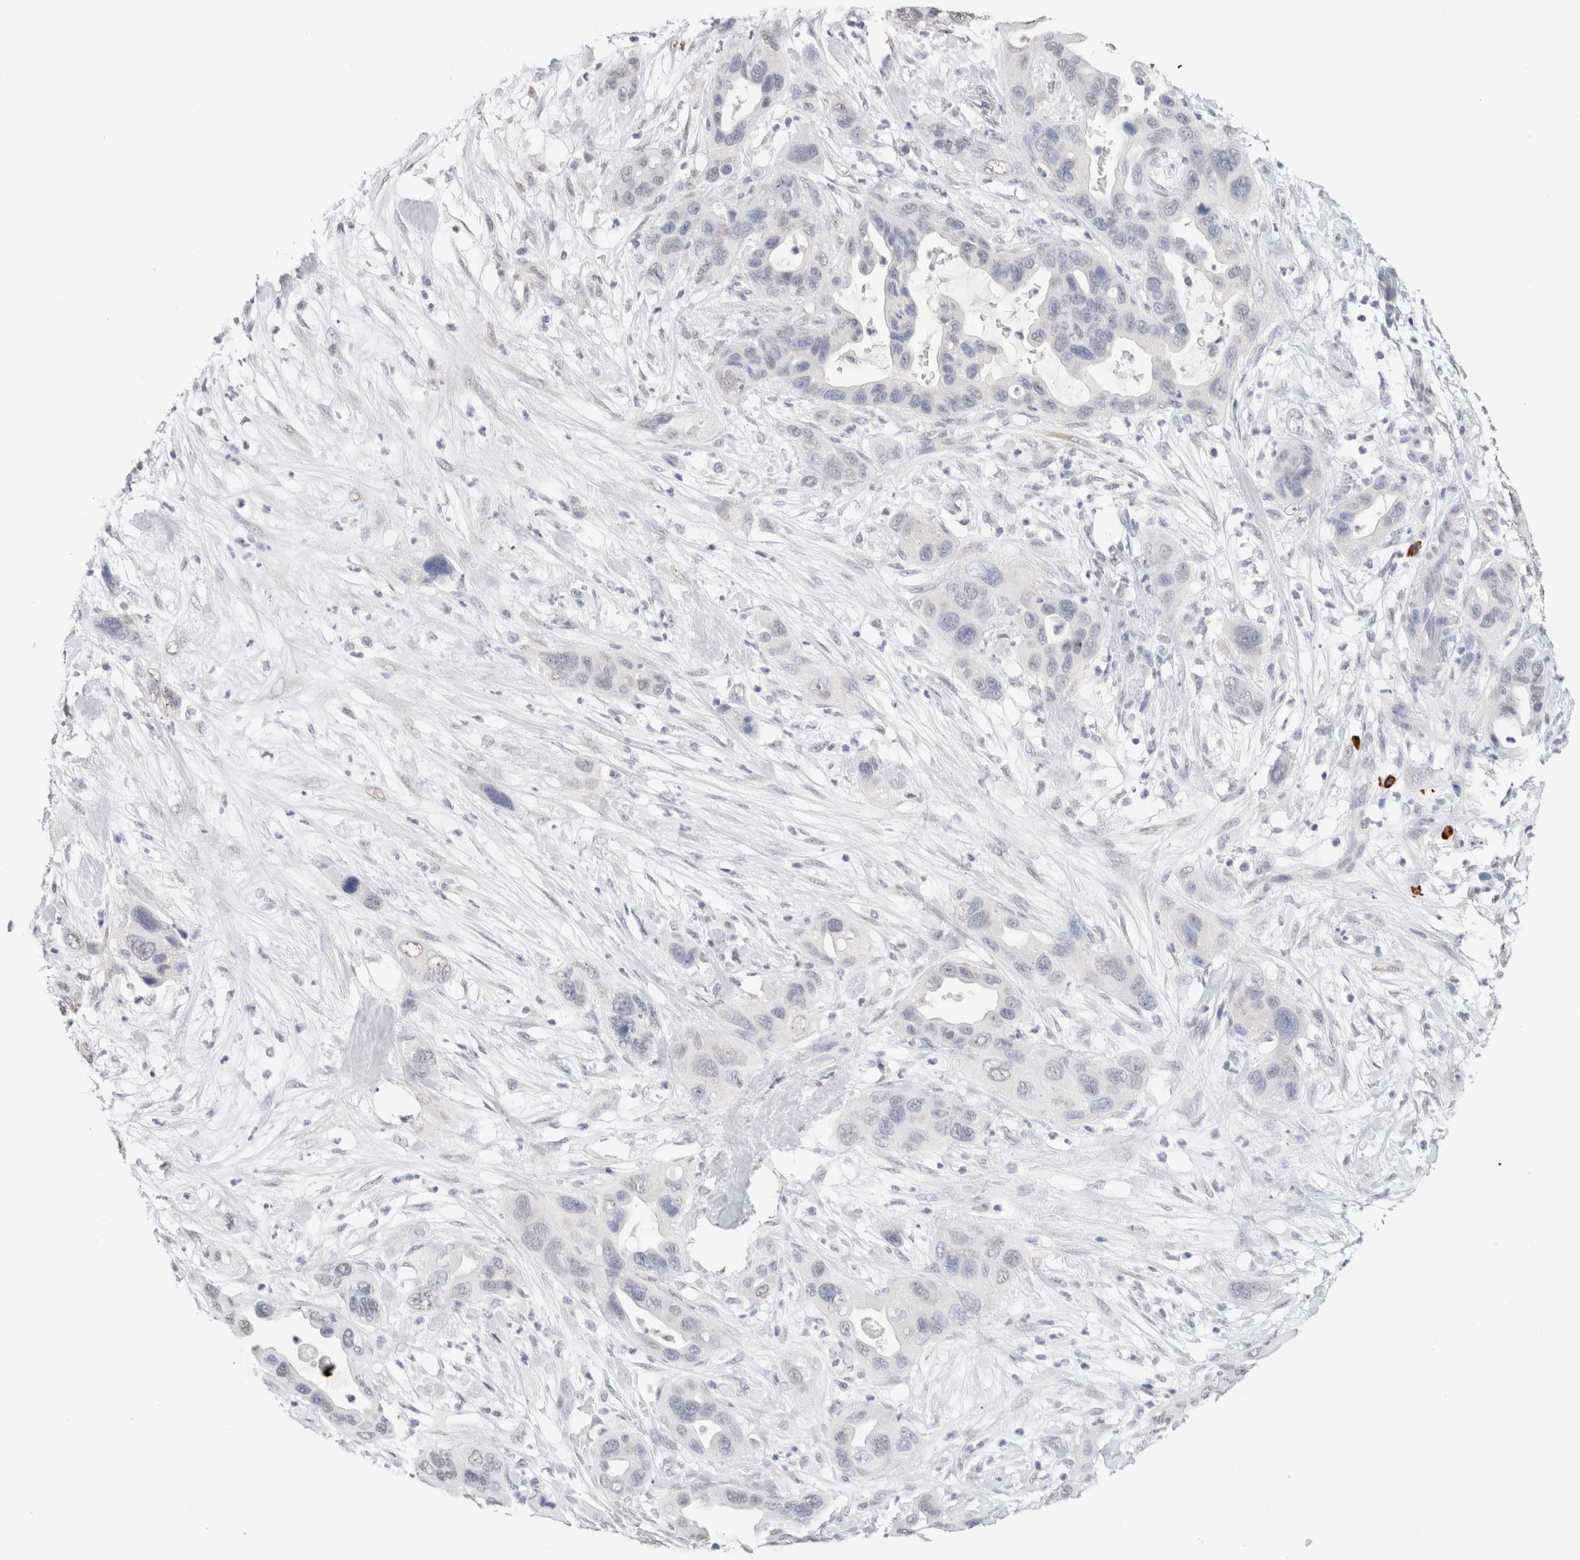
{"staining": {"intensity": "negative", "quantity": "none", "location": "none"}, "tissue": "pancreatic cancer", "cell_type": "Tumor cells", "image_type": "cancer", "snomed": [{"axis": "morphology", "description": "Adenocarcinoma, NOS"}, {"axis": "topography", "description": "Pancreas"}], "caption": "Immunohistochemistry (IHC) micrograph of pancreatic cancer stained for a protein (brown), which shows no staining in tumor cells.", "gene": "CD80", "patient": {"sex": "female", "age": 71}}